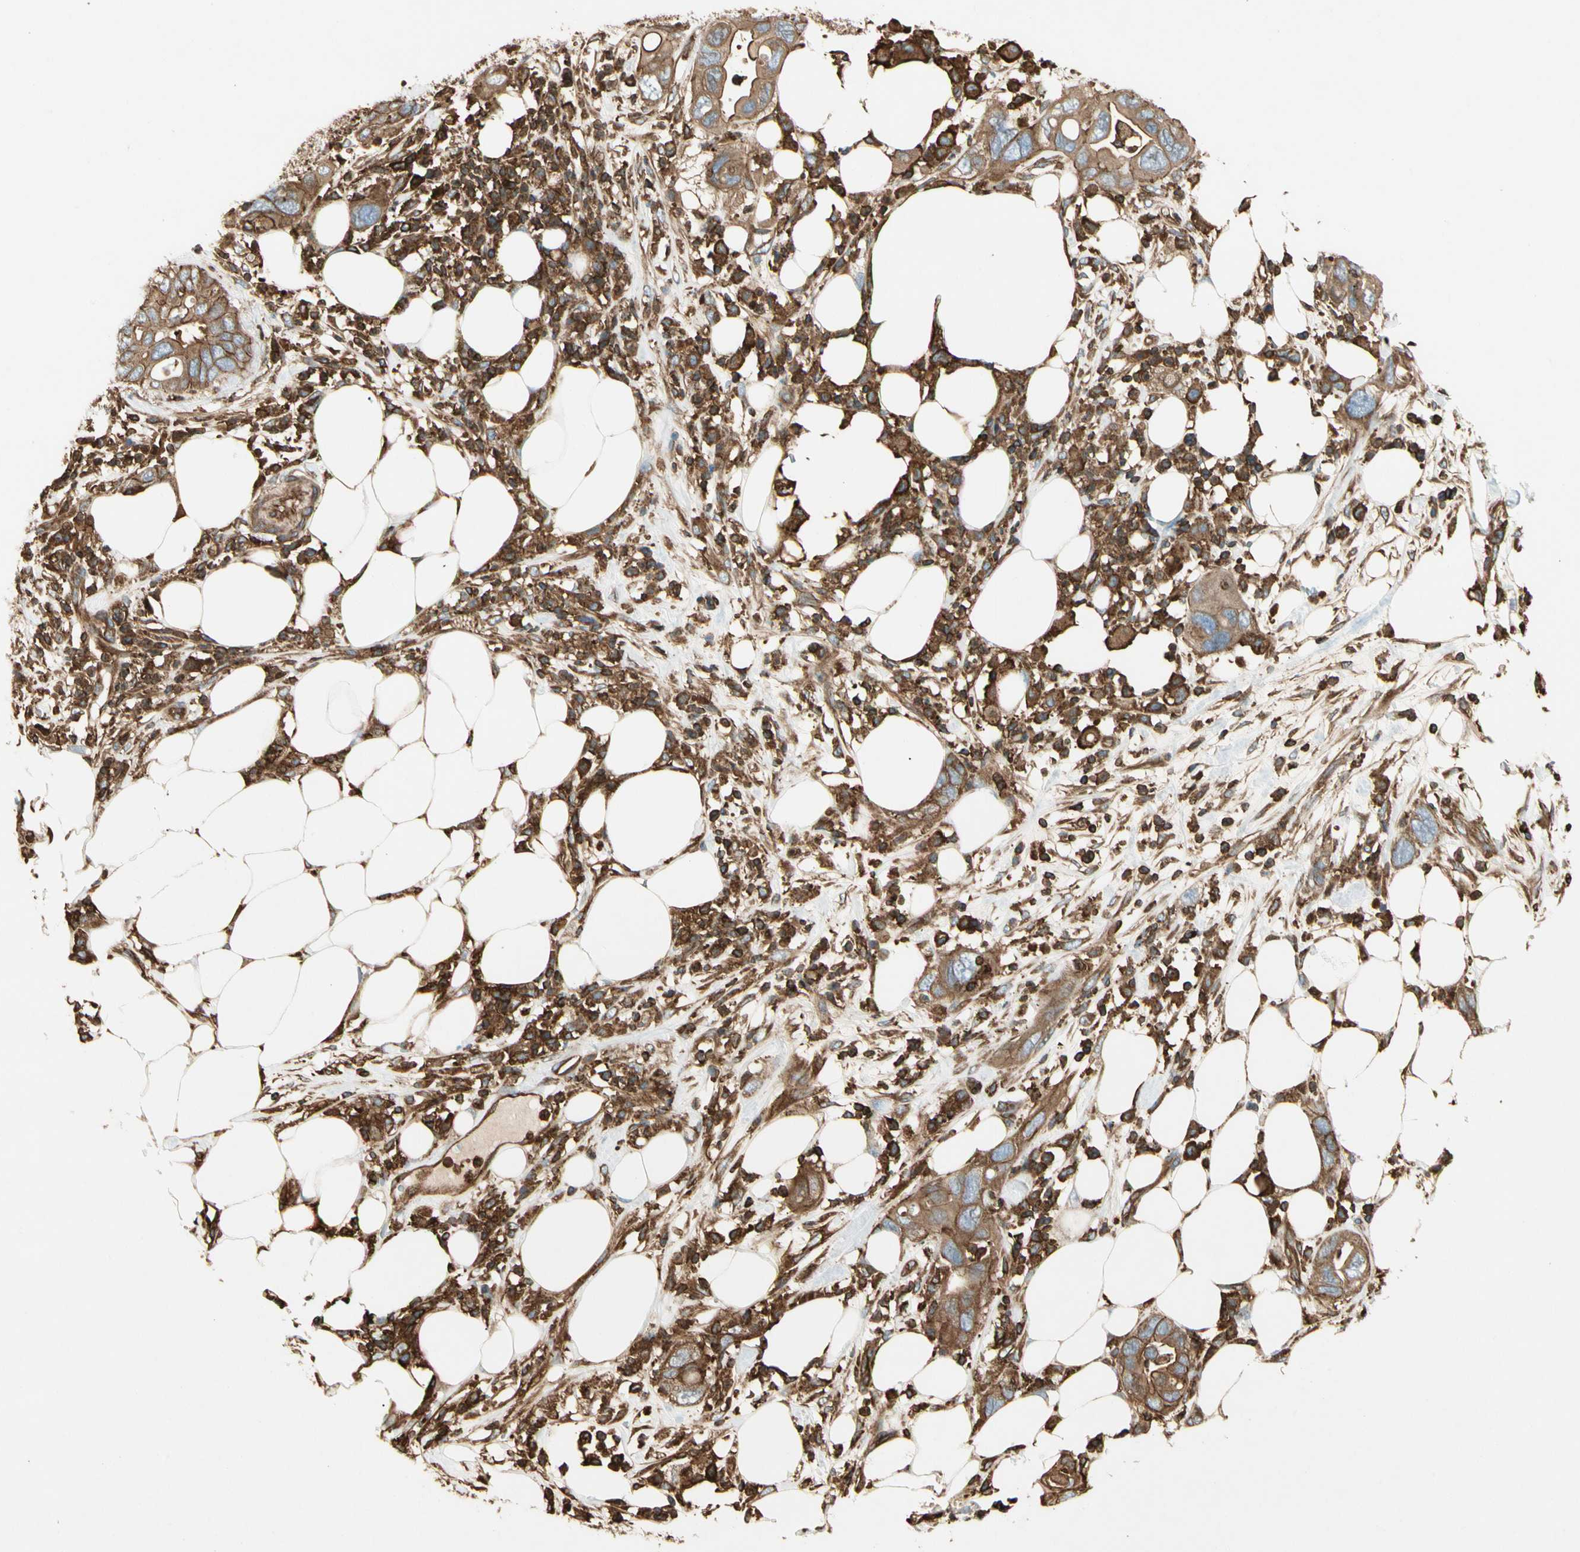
{"staining": {"intensity": "moderate", "quantity": ">75%", "location": "cytoplasmic/membranous"}, "tissue": "pancreatic cancer", "cell_type": "Tumor cells", "image_type": "cancer", "snomed": [{"axis": "morphology", "description": "Adenocarcinoma, NOS"}, {"axis": "topography", "description": "Pancreas"}], "caption": "This image exhibits immunohistochemistry staining of human pancreatic cancer (adenocarcinoma), with medium moderate cytoplasmic/membranous staining in approximately >75% of tumor cells.", "gene": "ARPC2", "patient": {"sex": "female", "age": 71}}